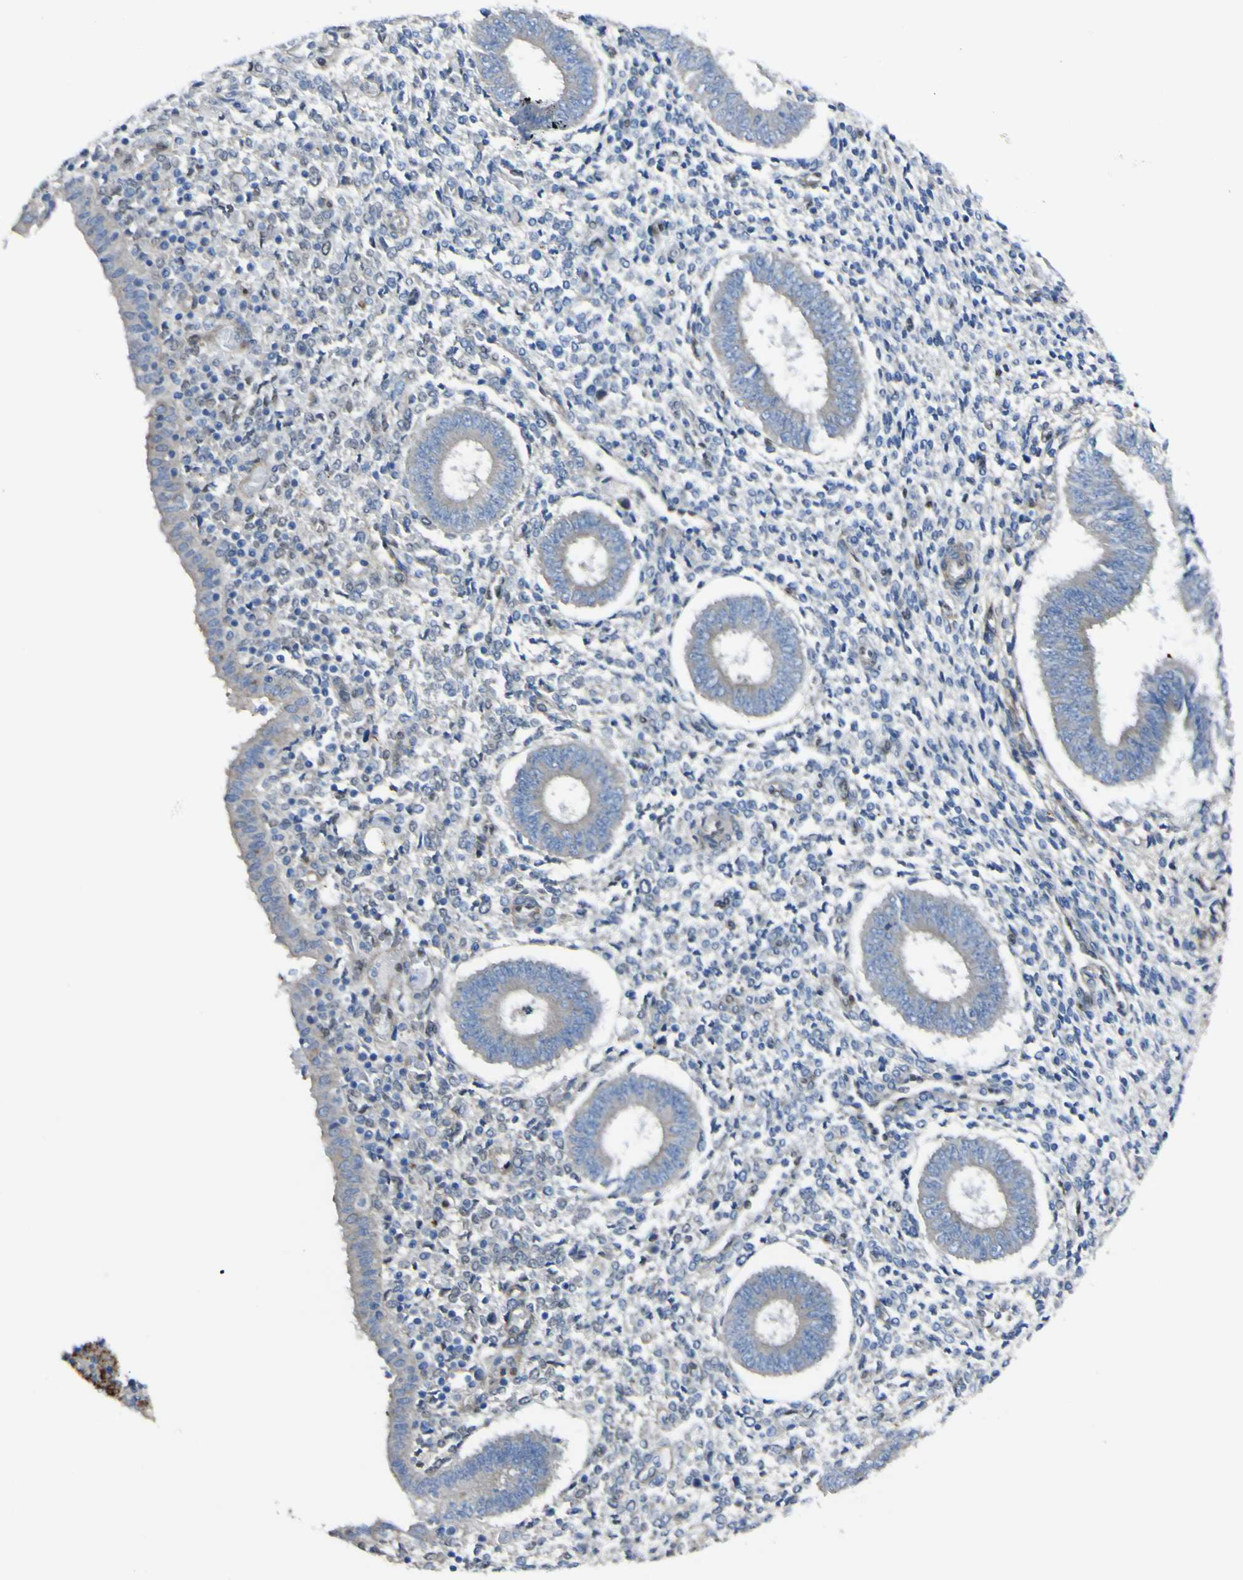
{"staining": {"intensity": "moderate", "quantity": "<25%", "location": "nuclear"}, "tissue": "endometrium", "cell_type": "Cells in endometrial stroma", "image_type": "normal", "snomed": [{"axis": "morphology", "description": "Normal tissue, NOS"}, {"axis": "topography", "description": "Endometrium"}], "caption": "A brown stain highlights moderate nuclear staining of a protein in cells in endometrial stroma of unremarkable human endometrium. The protein of interest is shown in brown color, while the nuclei are stained blue.", "gene": "LRRN1", "patient": {"sex": "female", "age": 35}}